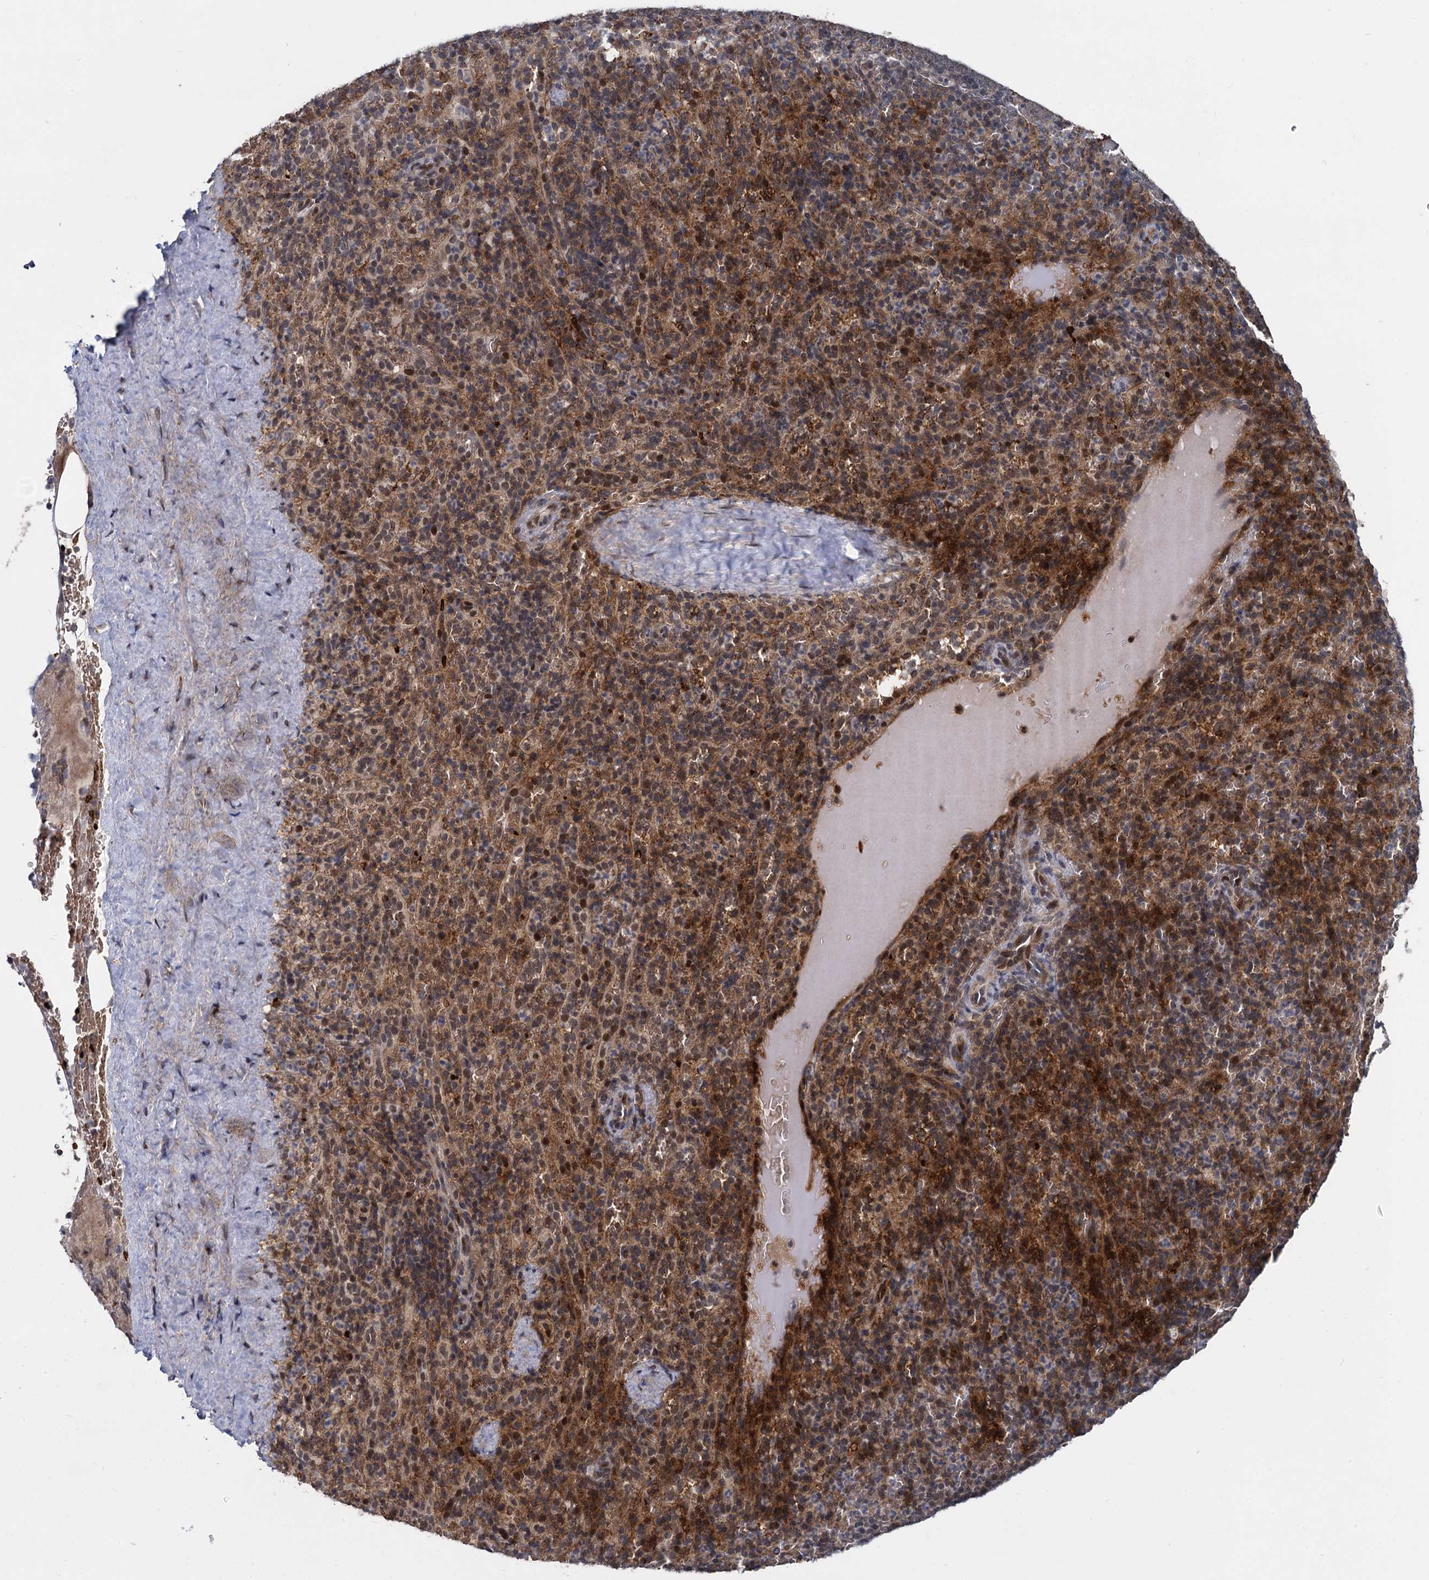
{"staining": {"intensity": "moderate", "quantity": "25%-75%", "location": "cytoplasmic/membranous,nuclear"}, "tissue": "spleen", "cell_type": "Cells in red pulp", "image_type": "normal", "snomed": [{"axis": "morphology", "description": "Normal tissue, NOS"}, {"axis": "topography", "description": "Spleen"}], "caption": "Protein expression analysis of normal human spleen reveals moderate cytoplasmic/membranous,nuclear expression in about 25%-75% of cells in red pulp. (IHC, brightfield microscopy, high magnification).", "gene": "FANCI", "patient": {"sex": "female", "age": 21}}